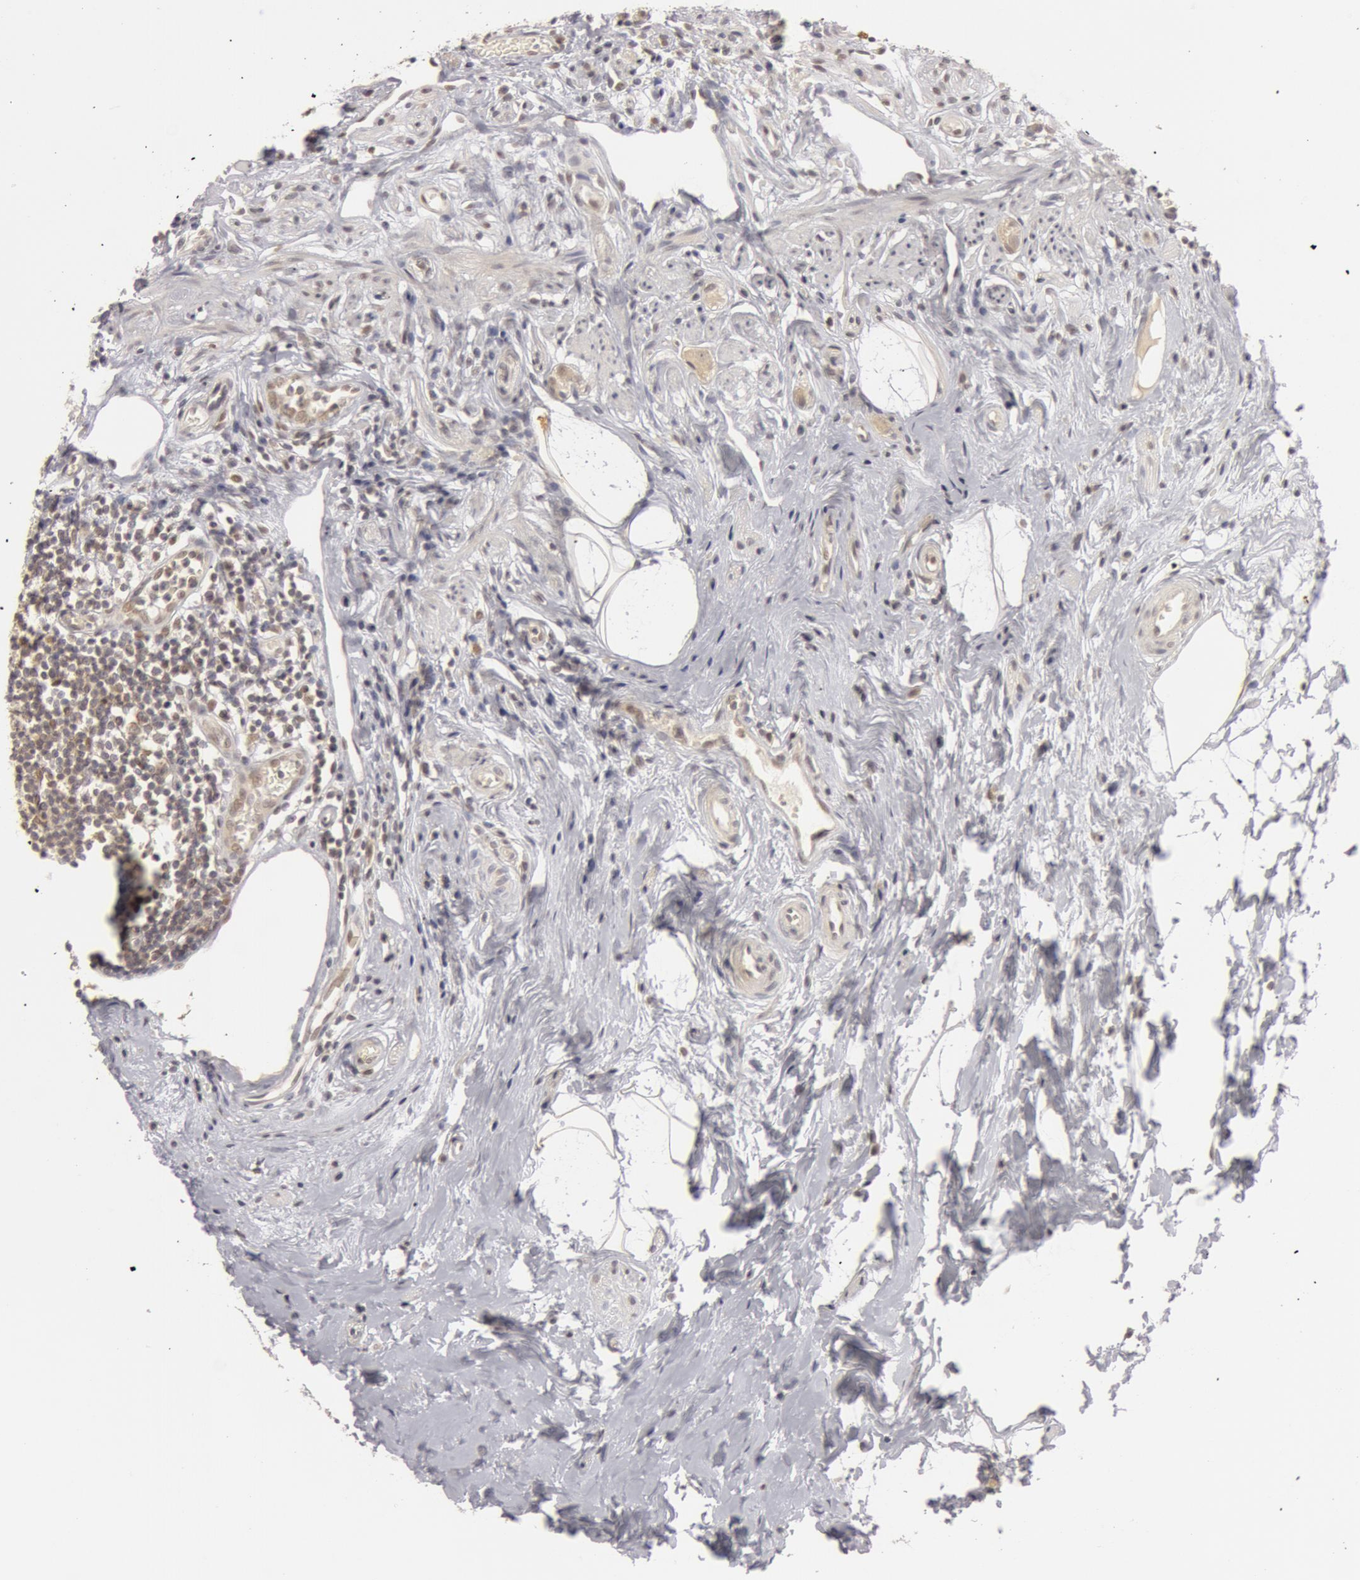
{"staining": {"intensity": "negative", "quantity": "none", "location": "none"}, "tissue": "appendix", "cell_type": "Glandular cells", "image_type": "normal", "snomed": [{"axis": "morphology", "description": "Normal tissue, NOS"}, {"axis": "topography", "description": "Appendix"}], "caption": "Glandular cells show no significant positivity in normal appendix. (DAB immunohistochemistry (IHC) with hematoxylin counter stain).", "gene": "OASL", "patient": {"sex": "male", "age": 38}}